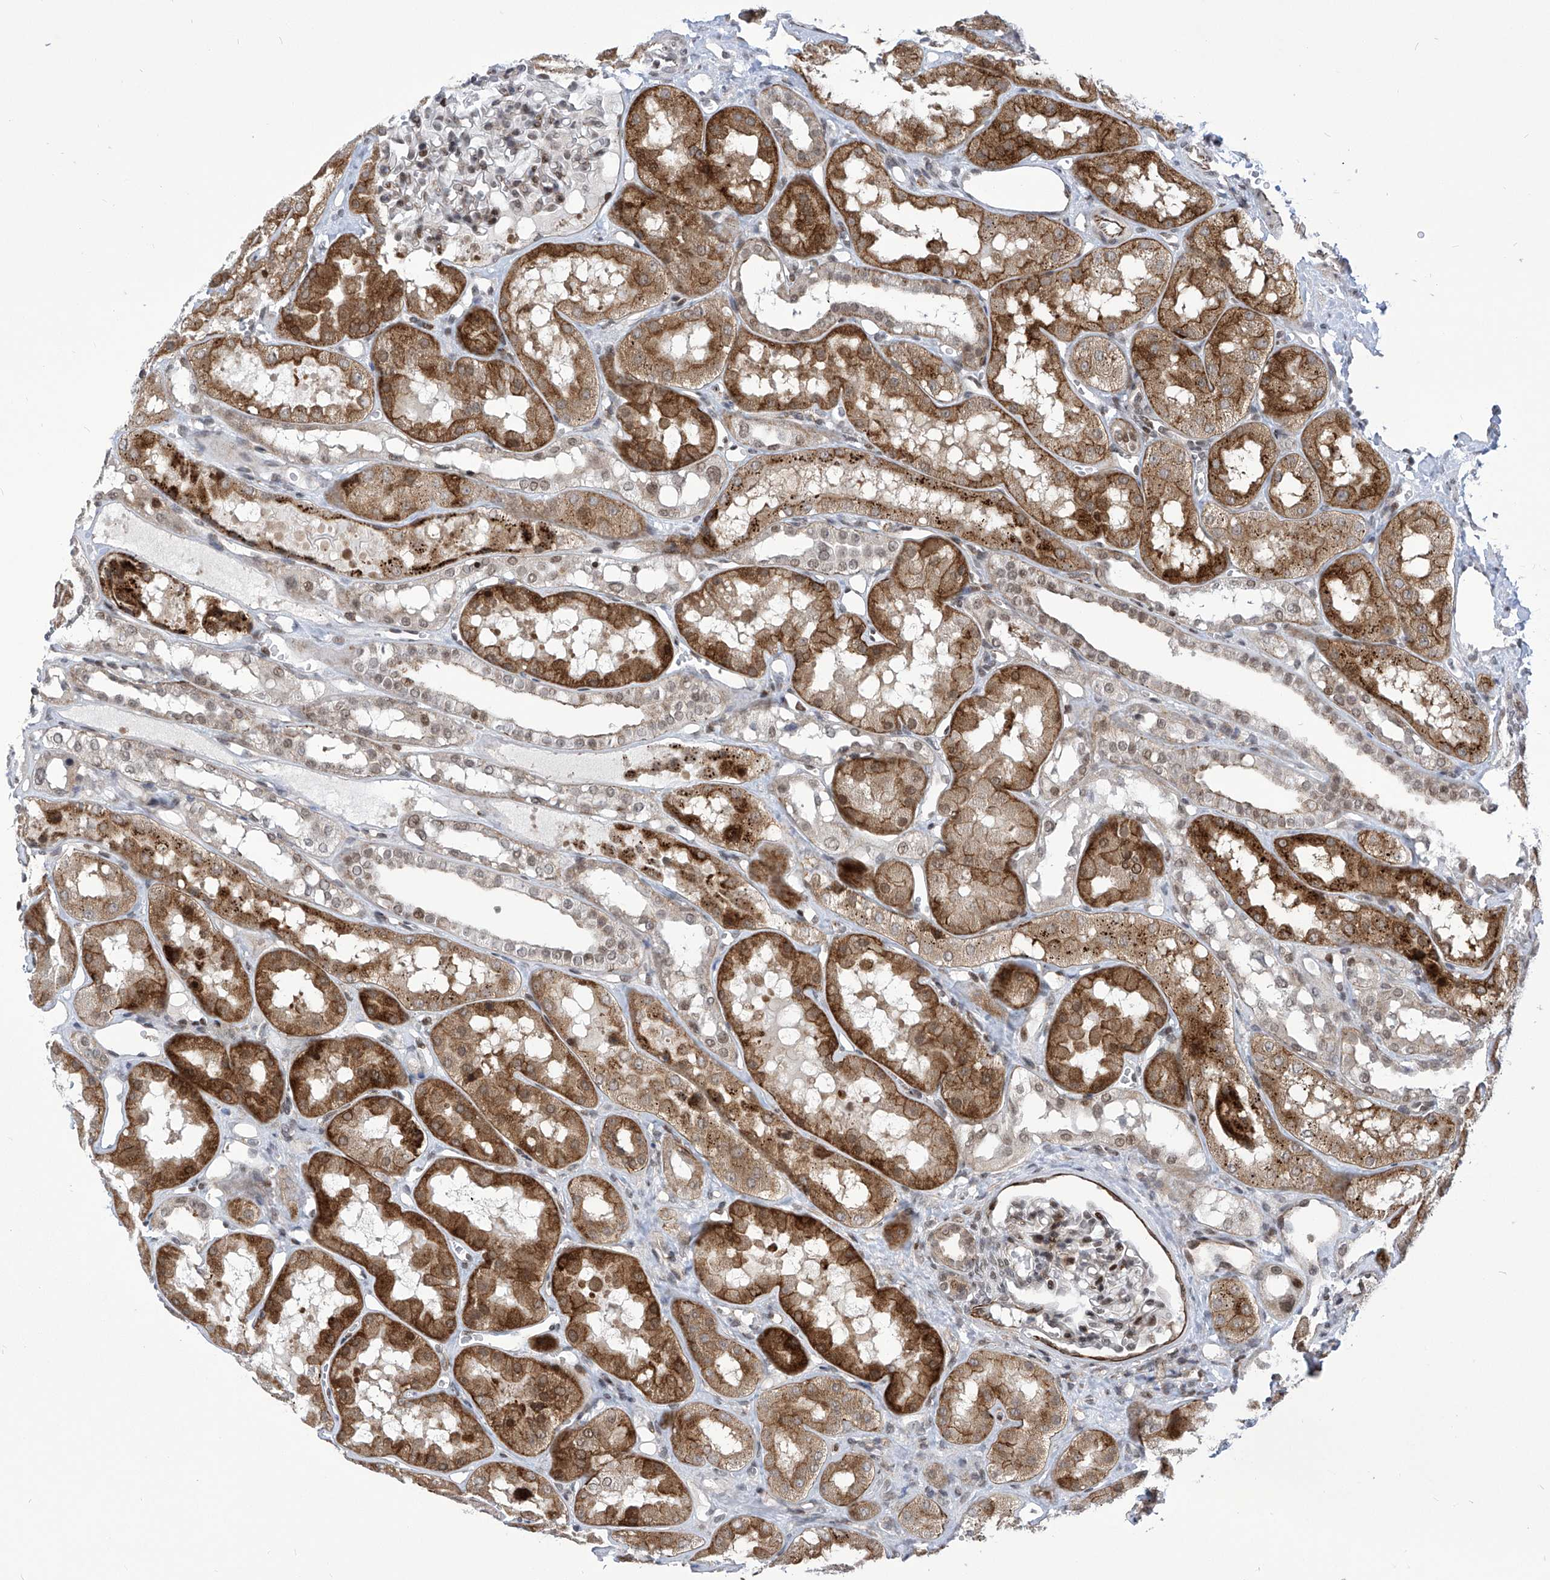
{"staining": {"intensity": "moderate", "quantity": "25%-75%", "location": "nuclear"}, "tissue": "kidney", "cell_type": "Cells in glomeruli", "image_type": "normal", "snomed": [{"axis": "morphology", "description": "Normal tissue, NOS"}, {"axis": "topography", "description": "Kidney"}], "caption": "An image of kidney stained for a protein reveals moderate nuclear brown staining in cells in glomeruli. Immunohistochemistry (ihc) stains the protein in brown and the nuclei are stained blue.", "gene": "CEP290", "patient": {"sex": "male", "age": 16}}